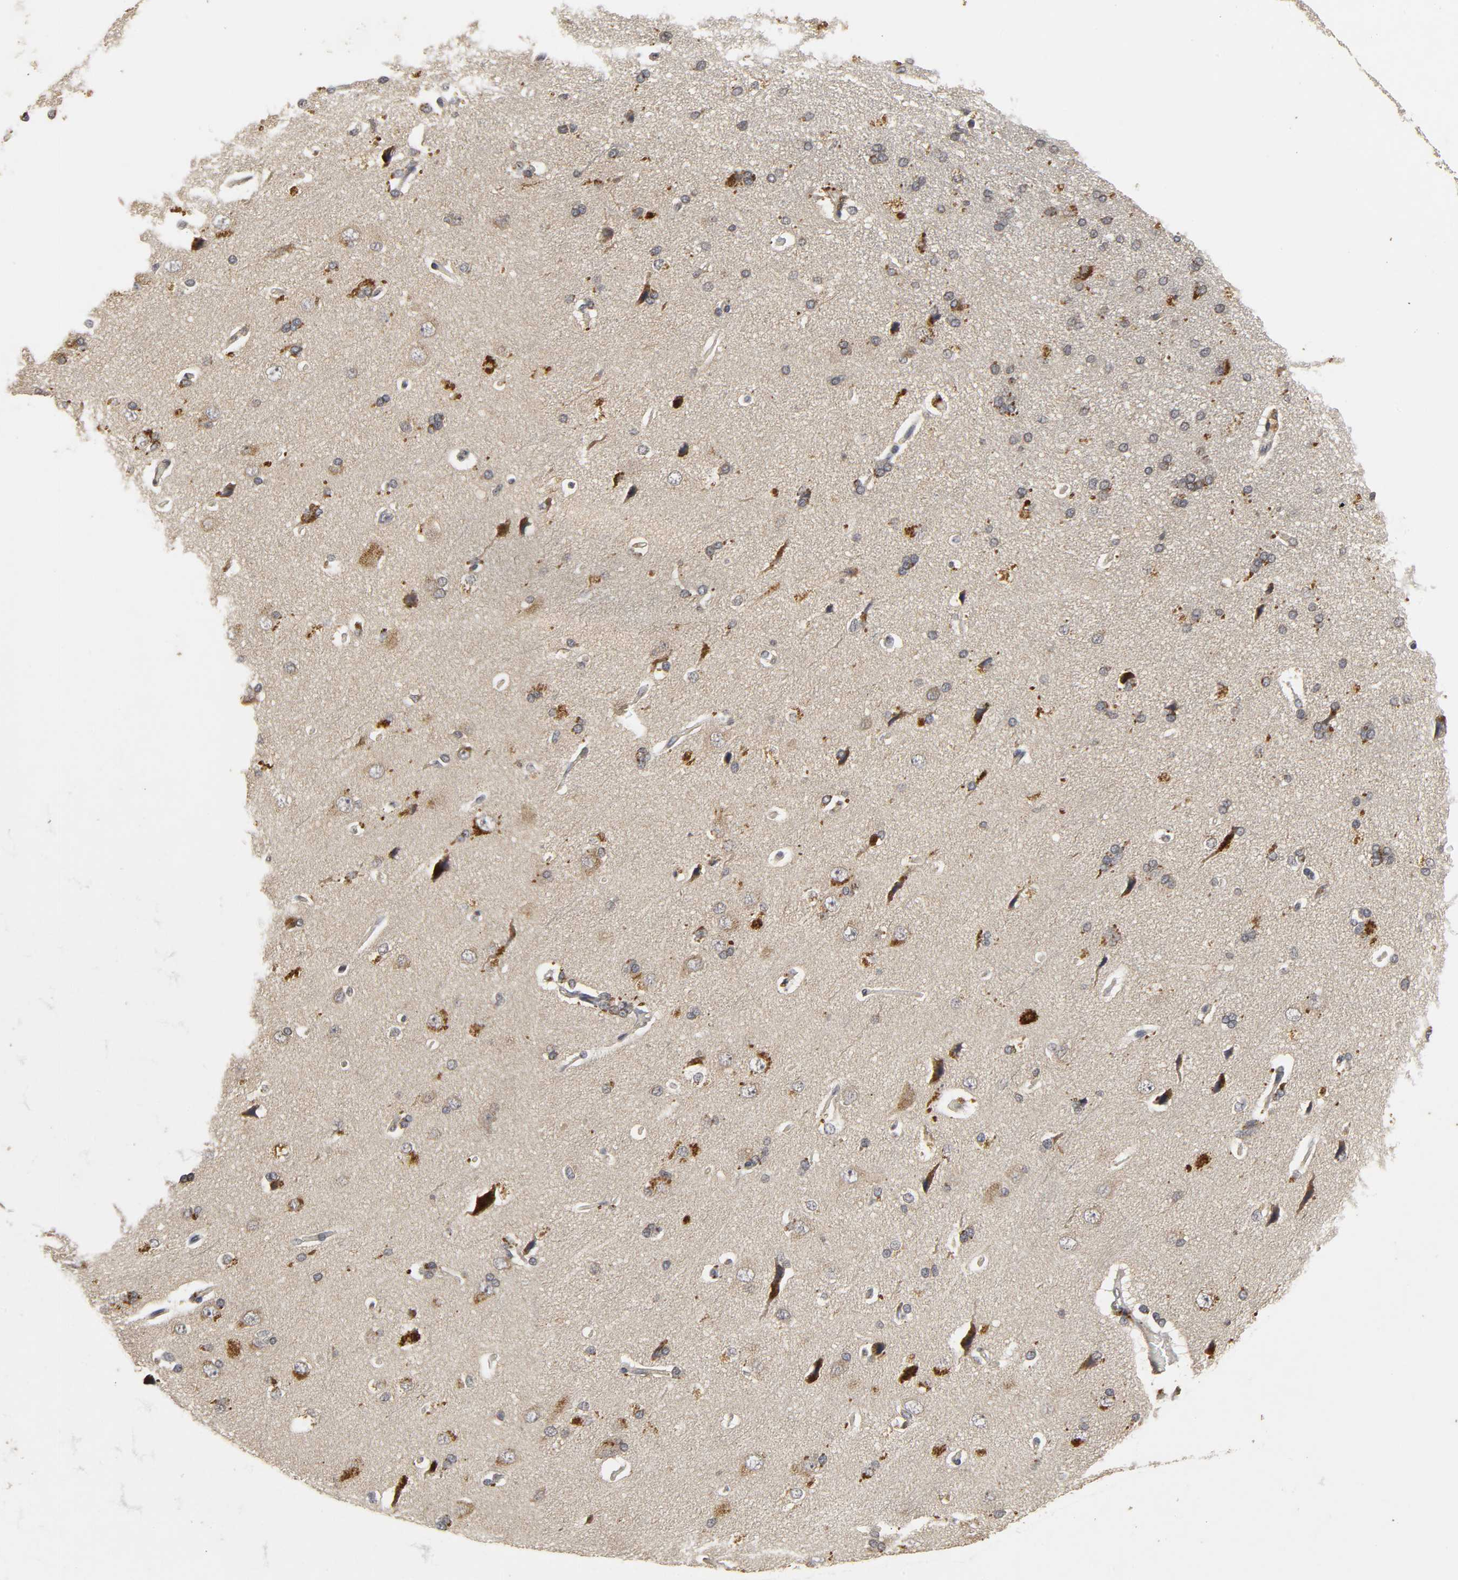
{"staining": {"intensity": "weak", "quantity": "<25%", "location": "cytoplasmic/membranous"}, "tissue": "cerebral cortex", "cell_type": "Endothelial cells", "image_type": "normal", "snomed": [{"axis": "morphology", "description": "Normal tissue, NOS"}, {"axis": "topography", "description": "Cerebral cortex"}], "caption": "There is no significant staining in endothelial cells of cerebral cortex.", "gene": "TRAF6", "patient": {"sex": "male", "age": 62}}